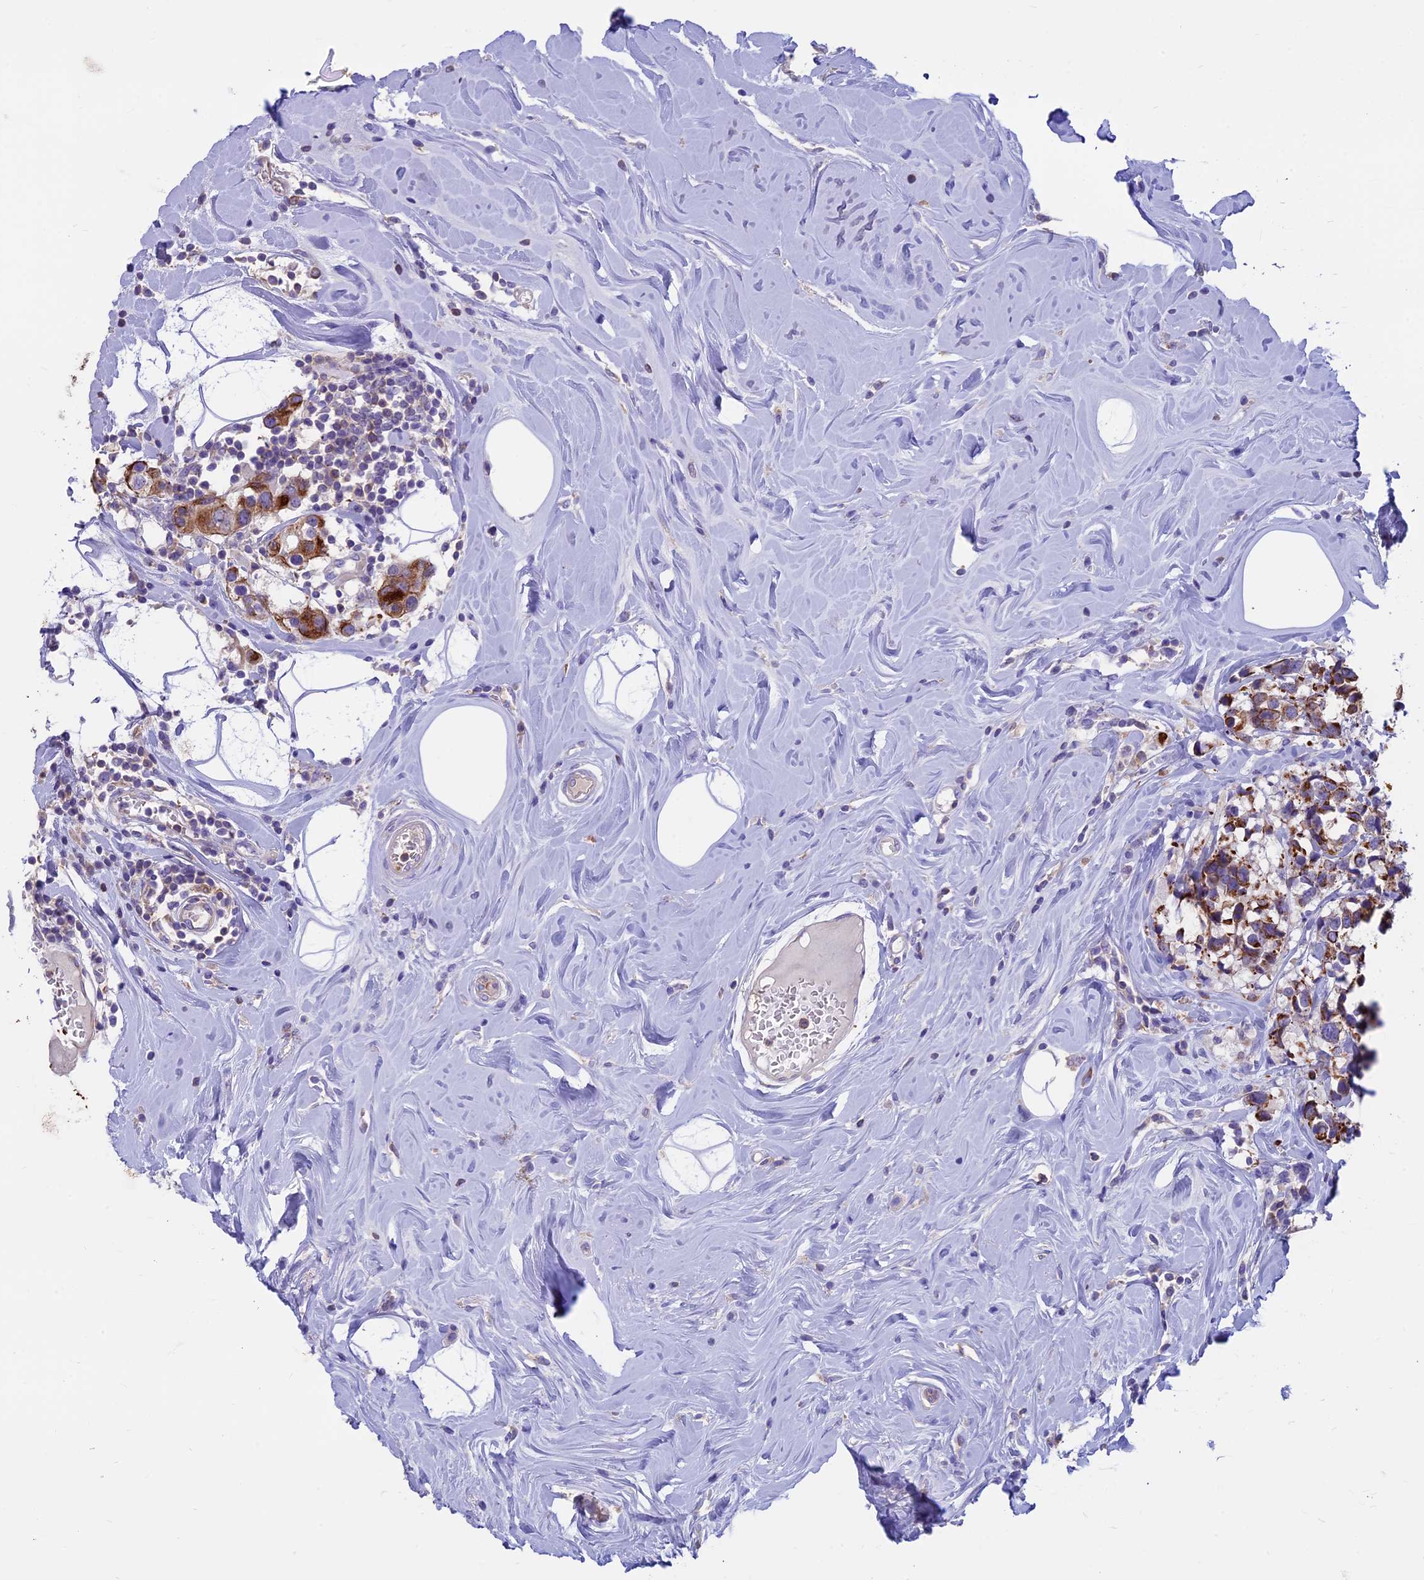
{"staining": {"intensity": "strong", "quantity": ">75%", "location": "cytoplasmic/membranous"}, "tissue": "breast cancer", "cell_type": "Tumor cells", "image_type": "cancer", "snomed": [{"axis": "morphology", "description": "Lobular carcinoma"}, {"axis": "topography", "description": "Breast"}], "caption": "Human breast cancer stained with a brown dye reveals strong cytoplasmic/membranous positive expression in approximately >75% of tumor cells.", "gene": "CDAN1", "patient": {"sex": "female", "age": 59}}